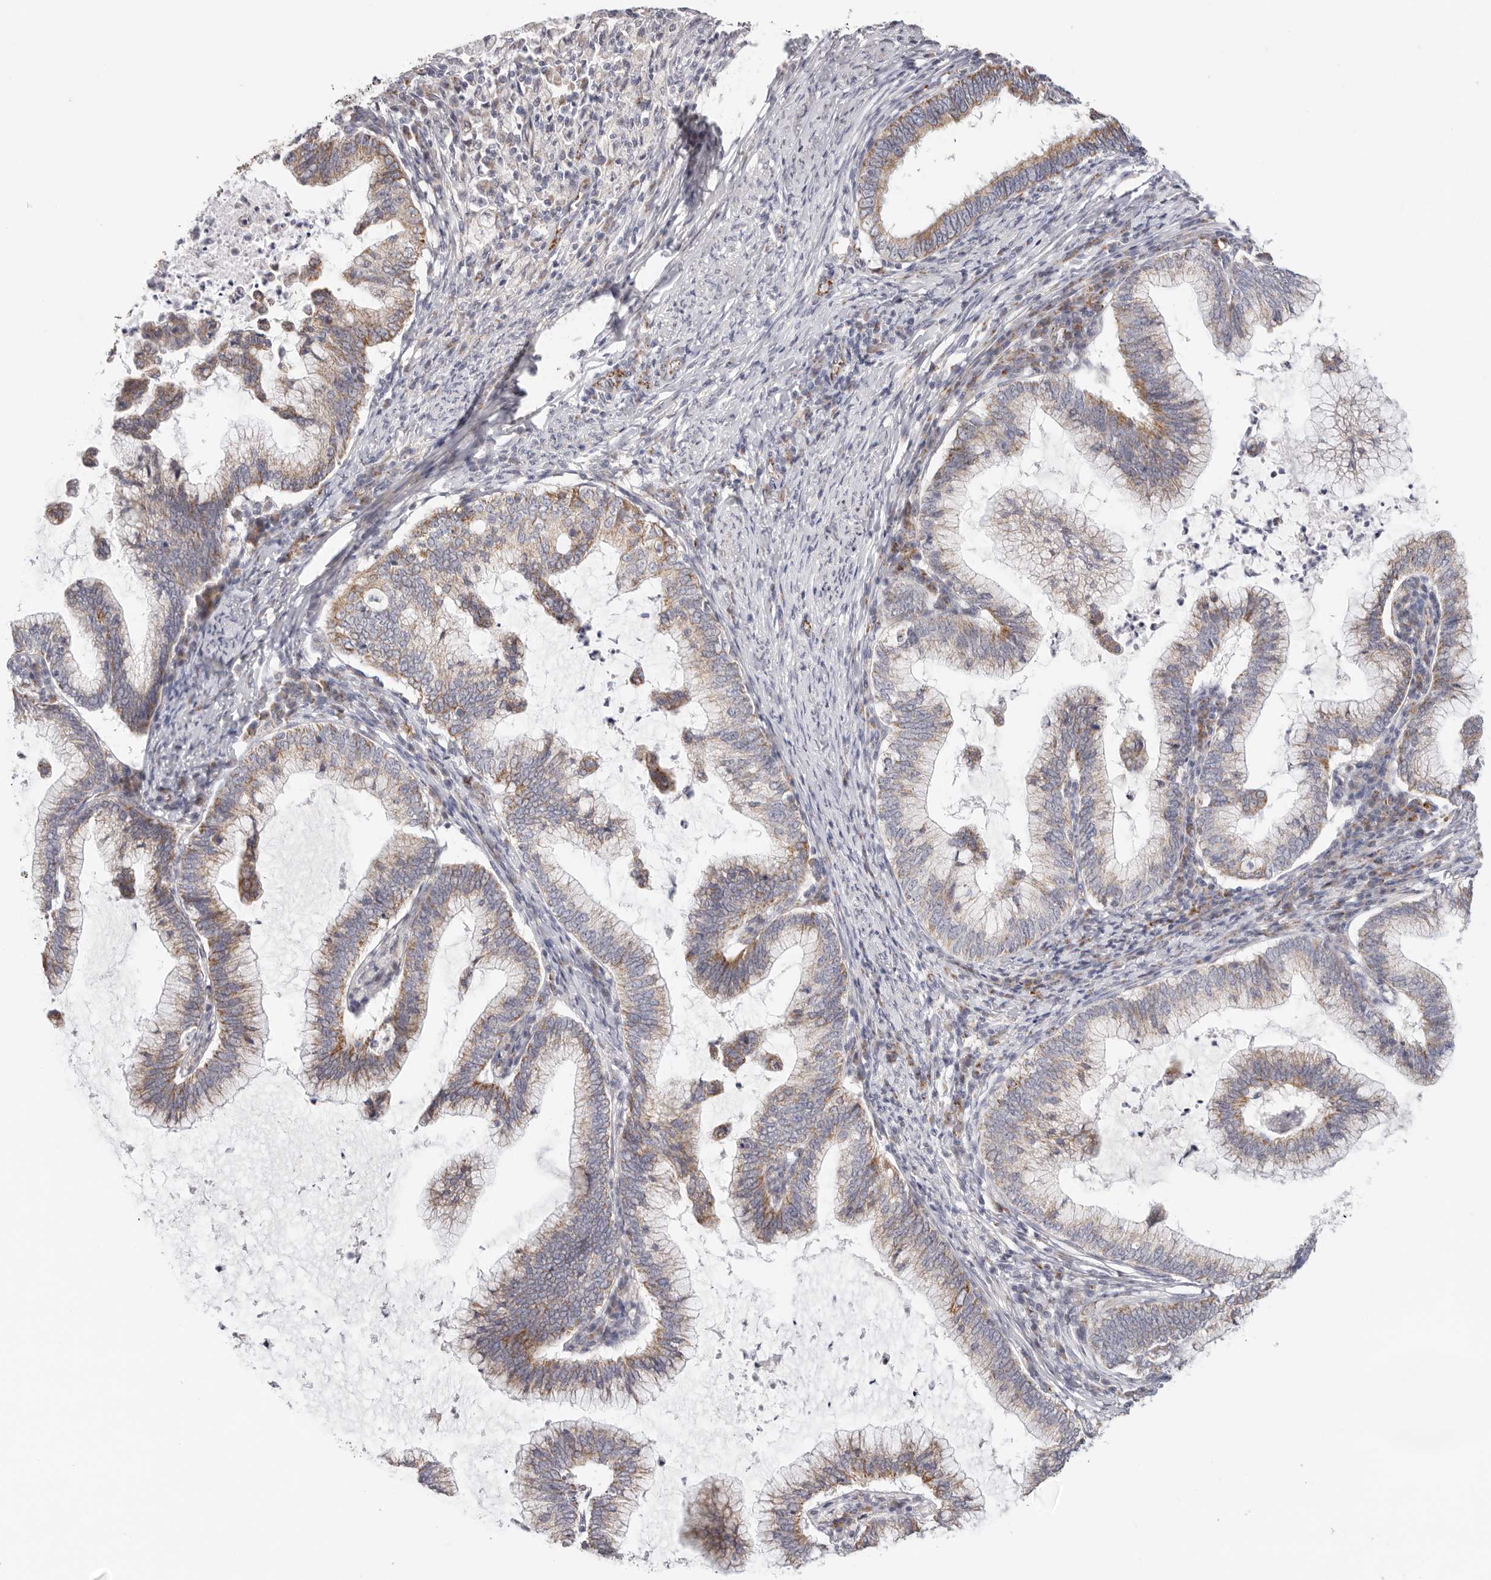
{"staining": {"intensity": "moderate", "quantity": "25%-75%", "location": "cytoplasmic/membranous"}, "tissue": "cervical cancer", "cell_type": "Tumor cells", "image_type": "cancer", "snomed": [{"axis": "morphology", "description": "Adenocarcinoma, NOS"}, {"axis": "topography", "description": "Cervix"}], "caption": "A photomicrograph of cervical cancer (adenocarcinoma) stained for a protein exhibits moderate cytoplasmic/membranous brown staining in tumor cells.", "gene": "AFDN", "patient": {"sex": "female", "age": 36}}